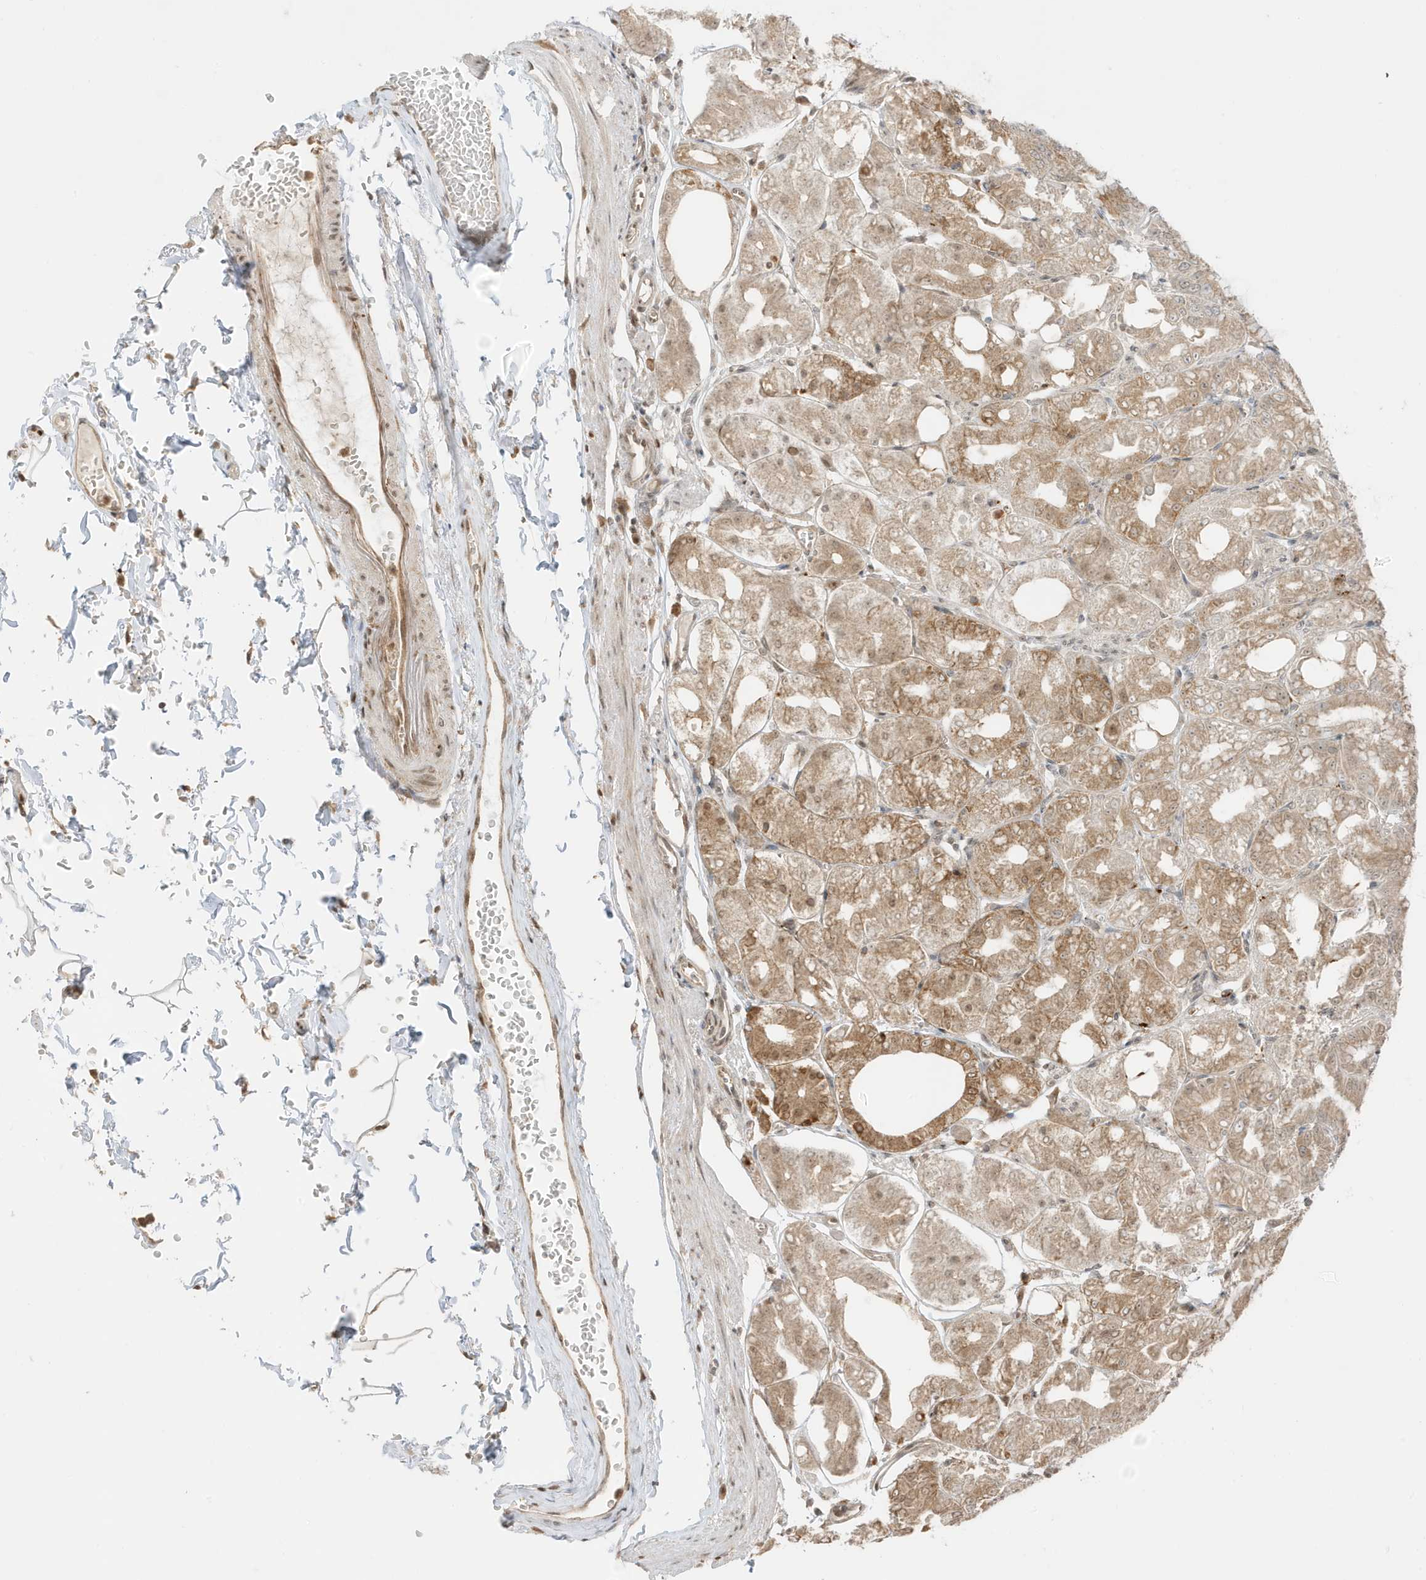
{"staining": {"intensity": "strong", "quantity": "25%-75%", "location": "cytoplasmic/membranous"}, "tissue": "stomach", "cell_type": "Glandular cells", "image_type": "normal", "snomed": [{"axis": "morphology", "description": "Normal tissue, NOS"}, {"axis": "topography", "description": "Stomach, lower"}], "caption": "This is a photomicrograph of IHC staining of benign stomach, which shows strong expression in the cytoplasmic/membranous of glandular cells.", "gene": "ZBTB41", "patient": {"sex": "male", "age": 71}}